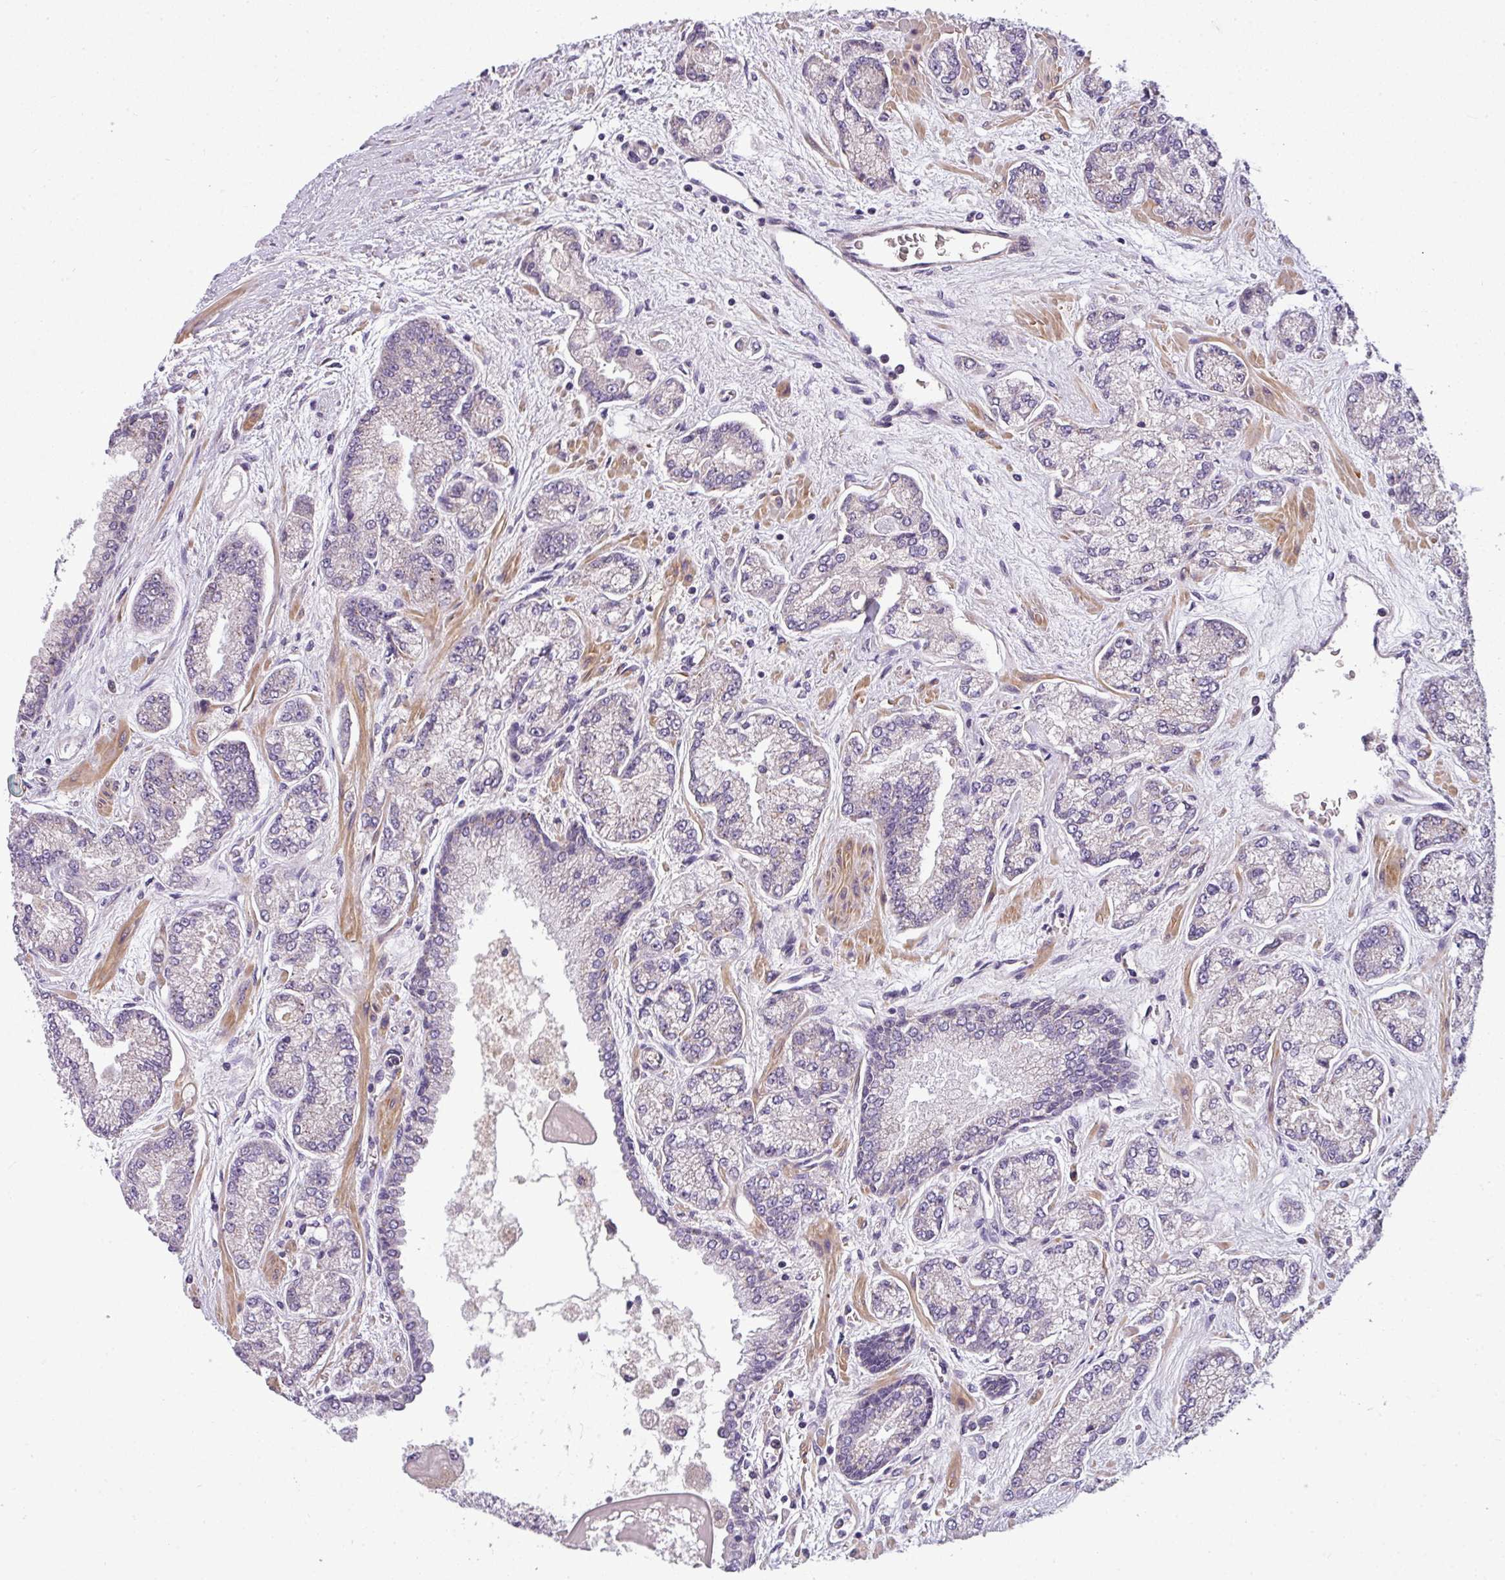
{"staining": {"intensity": "negative", "quantity": "none", "location": "none"}, "tissue": "prostate cancer", "cell_type": "Tumor cells", "image_type": "cancer", "snomed": [{"axis": "morphology", "description": "Adenocarcinoma, High grade"}, {"axis": "topography", "description": "Prostate"}], "caption": "This is an immunohistochemistry (IHC) image of human prostate cancer. There is no staining in tumor cells.", "gene": "ZNF35", "patient": {"sex": "male", "age": 68}}